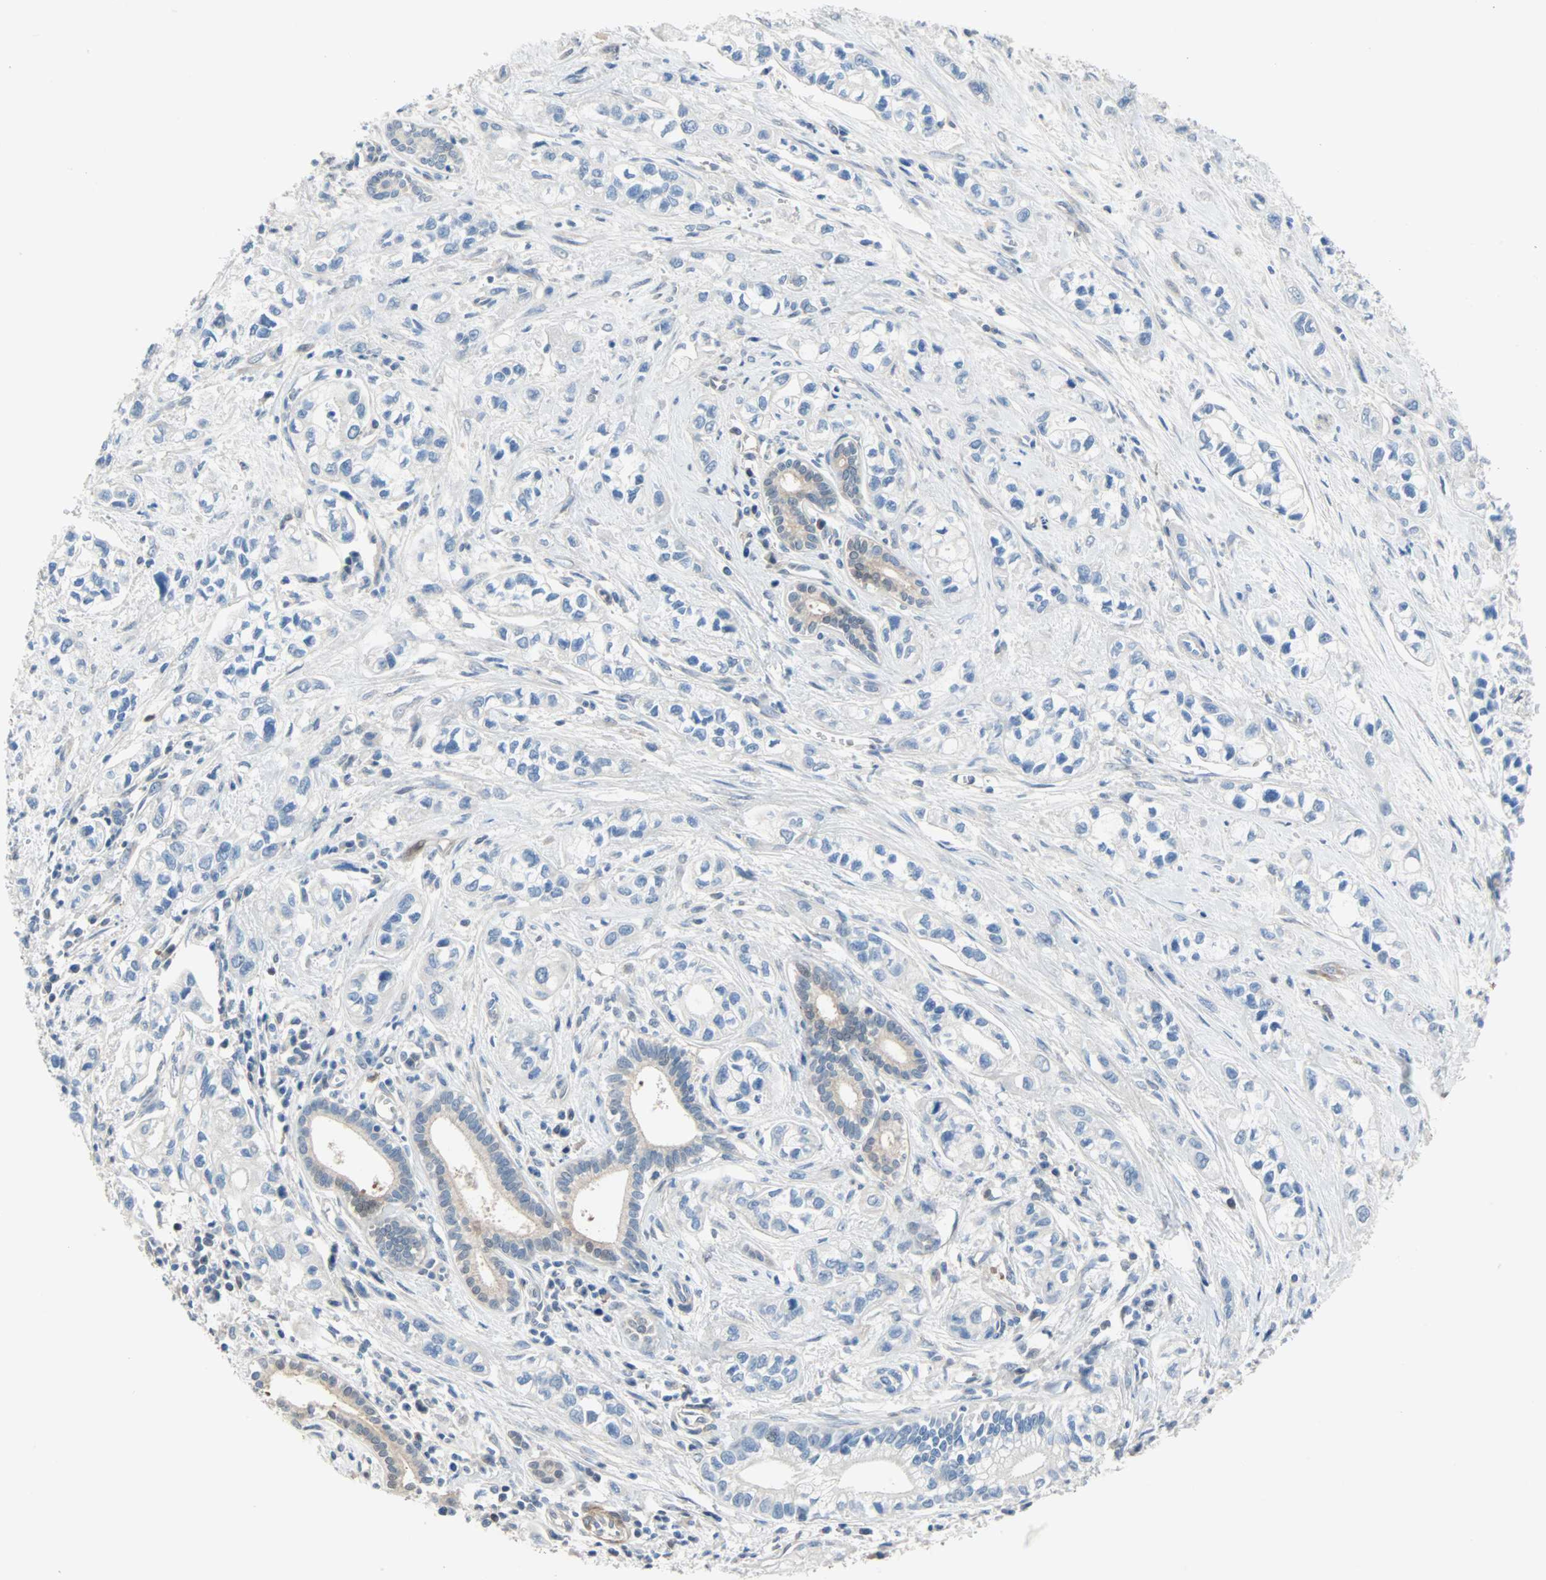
{"staining": {"intensity": "negative", "quantity": "none", "location": "none"}, "tissue": "pancreatic cancer", "cell_type": "Tumor cells", "image_type": "cancer", "snomed": [{"axis": "morphology", "description": "Adenocarcinoma, NOS"}, {"axis": "topography", "description": "Pancreas"}], "caption": "Tumor cells show no significant staining in pancreatic cancer (adenocarcinoma).", "gene": "TNFRSF12A", "patient": {"sex": "male", "age": 74}}